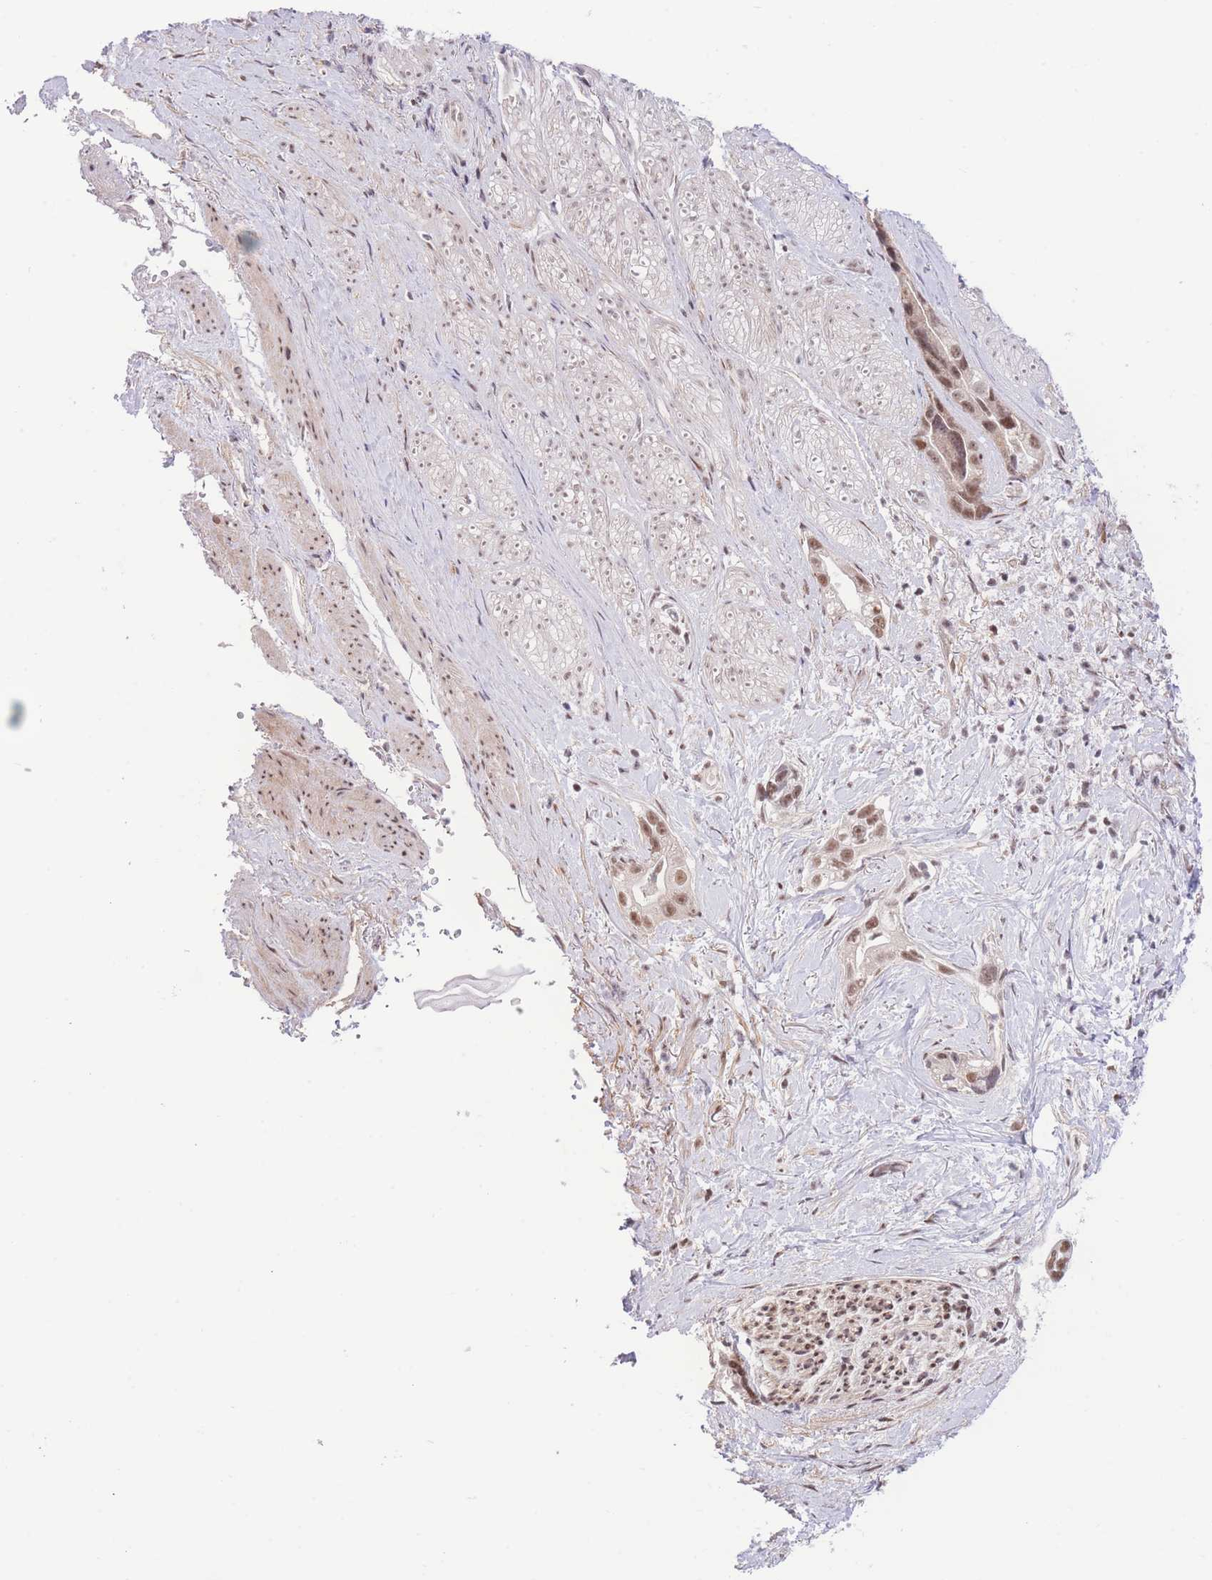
{"staining": {"intensity": "moderate", "quantity": ">75%", "location": "nuclear"}, "tissue": "stomach cancer", "cell_type": "Tumor cells", "image_type": "cancer", "snomed": [{"axis": "morphology", "description": "Adenocarcinoma, NOS"}, {"axis": "topography", "description": "Stomach"}], "caption": "DAB (3,3'-diaminobenzidine) immunohistochemical staining of adenocarcinoma (stomach) demonstrates moderate nuclear protein expression in about >75% of tumor cells.", "gene": "PCIF1", "patient": {"sex": "male", "age": 55}}